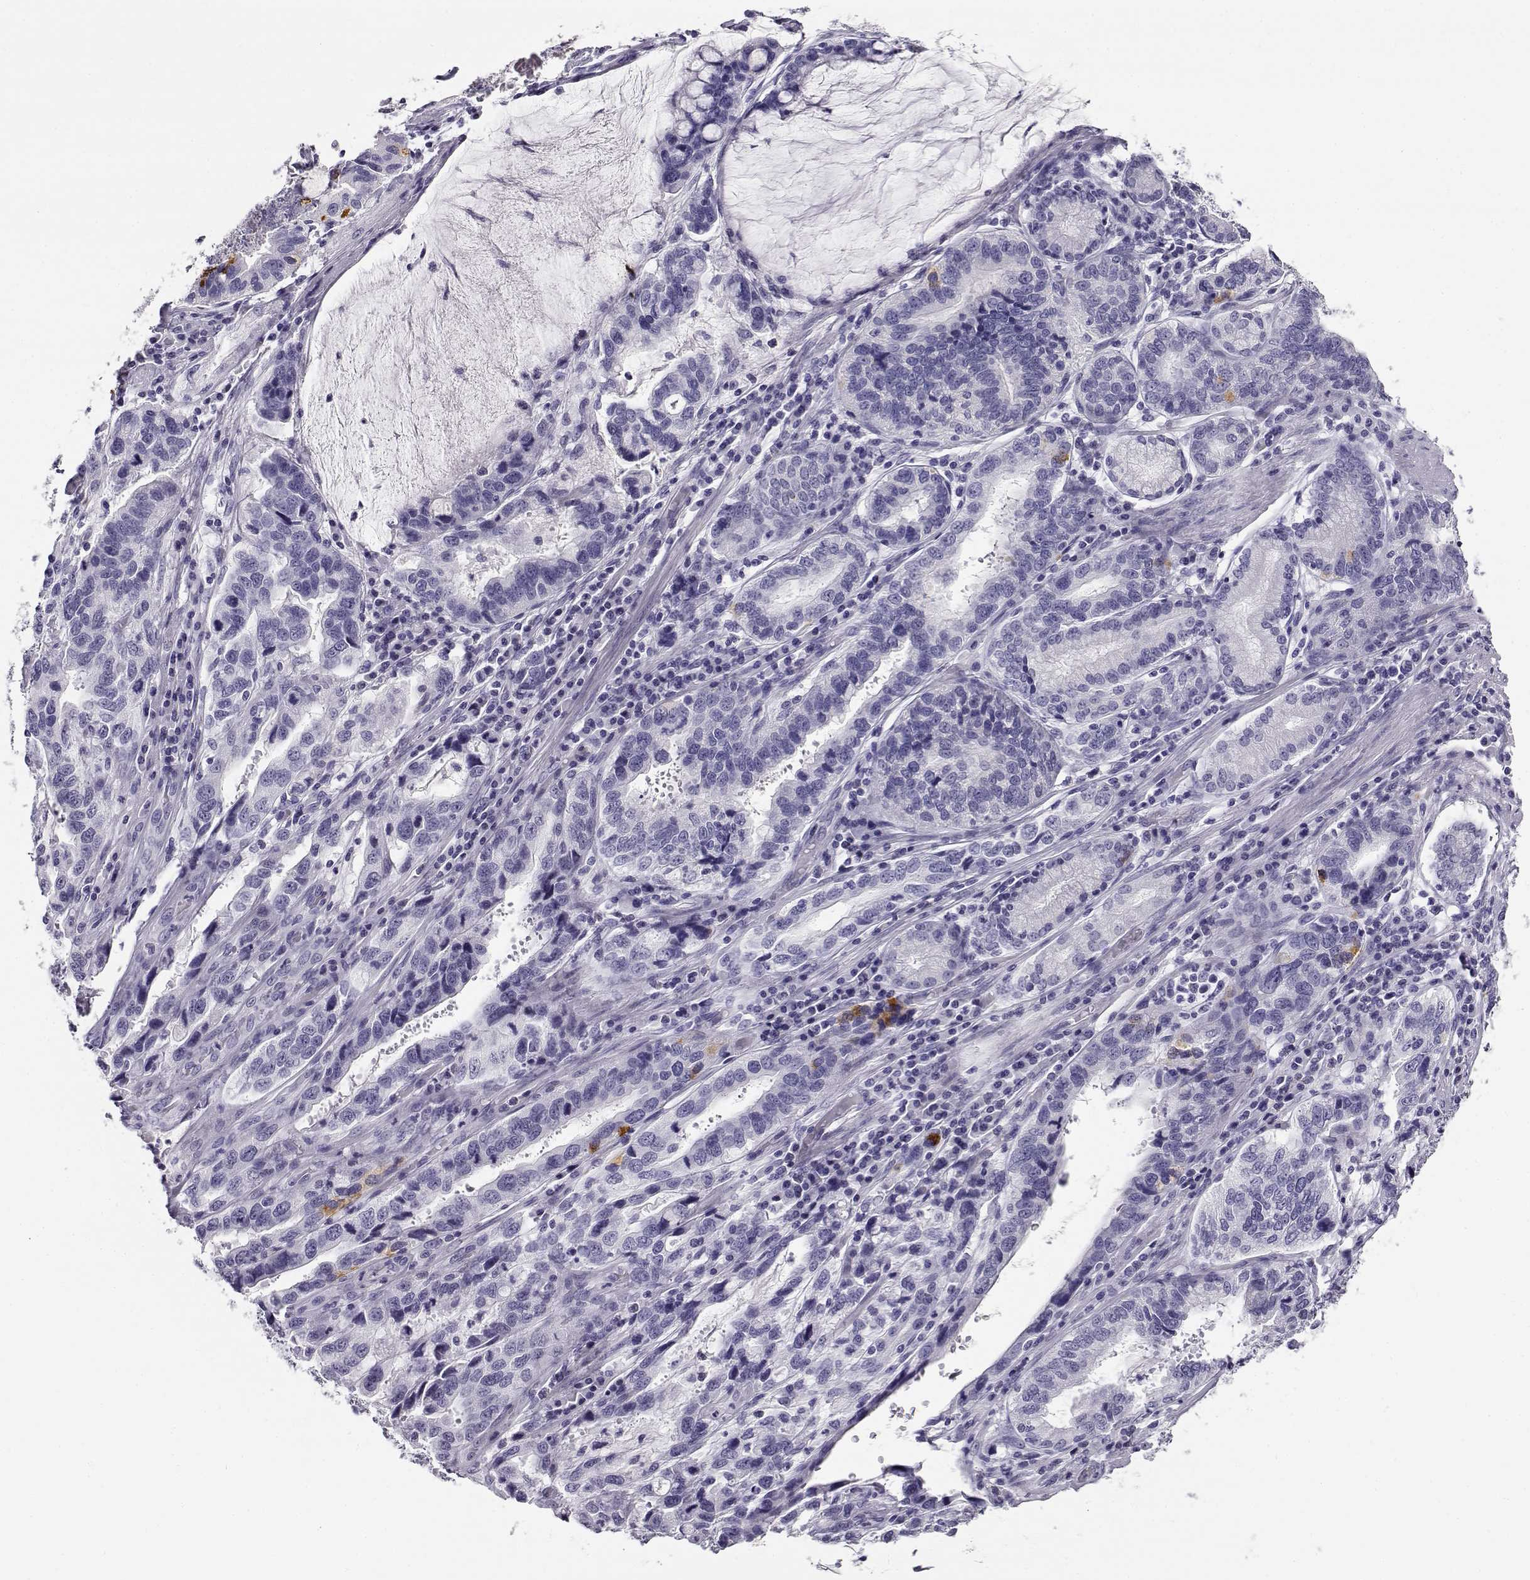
{"staining": {"intensity": "negative", "quantity": "none", "location": "none"}, "tissue": "stomach cancer", "cell_type": "Tumor cells", "image_type": "cancer", "snomed": [{"axis": "morphology", "description": "Adenocarcinoma, NOS"}, {"axis": "topography", "description": "Stomach, lower"}], "caption": "This is a micrograph of IHC staining of adenocarcinoma (stomach), which shows no expression in tumor cells.", "gene": "RHOXF2", "patient": {"sex": "female", "age": 76}}